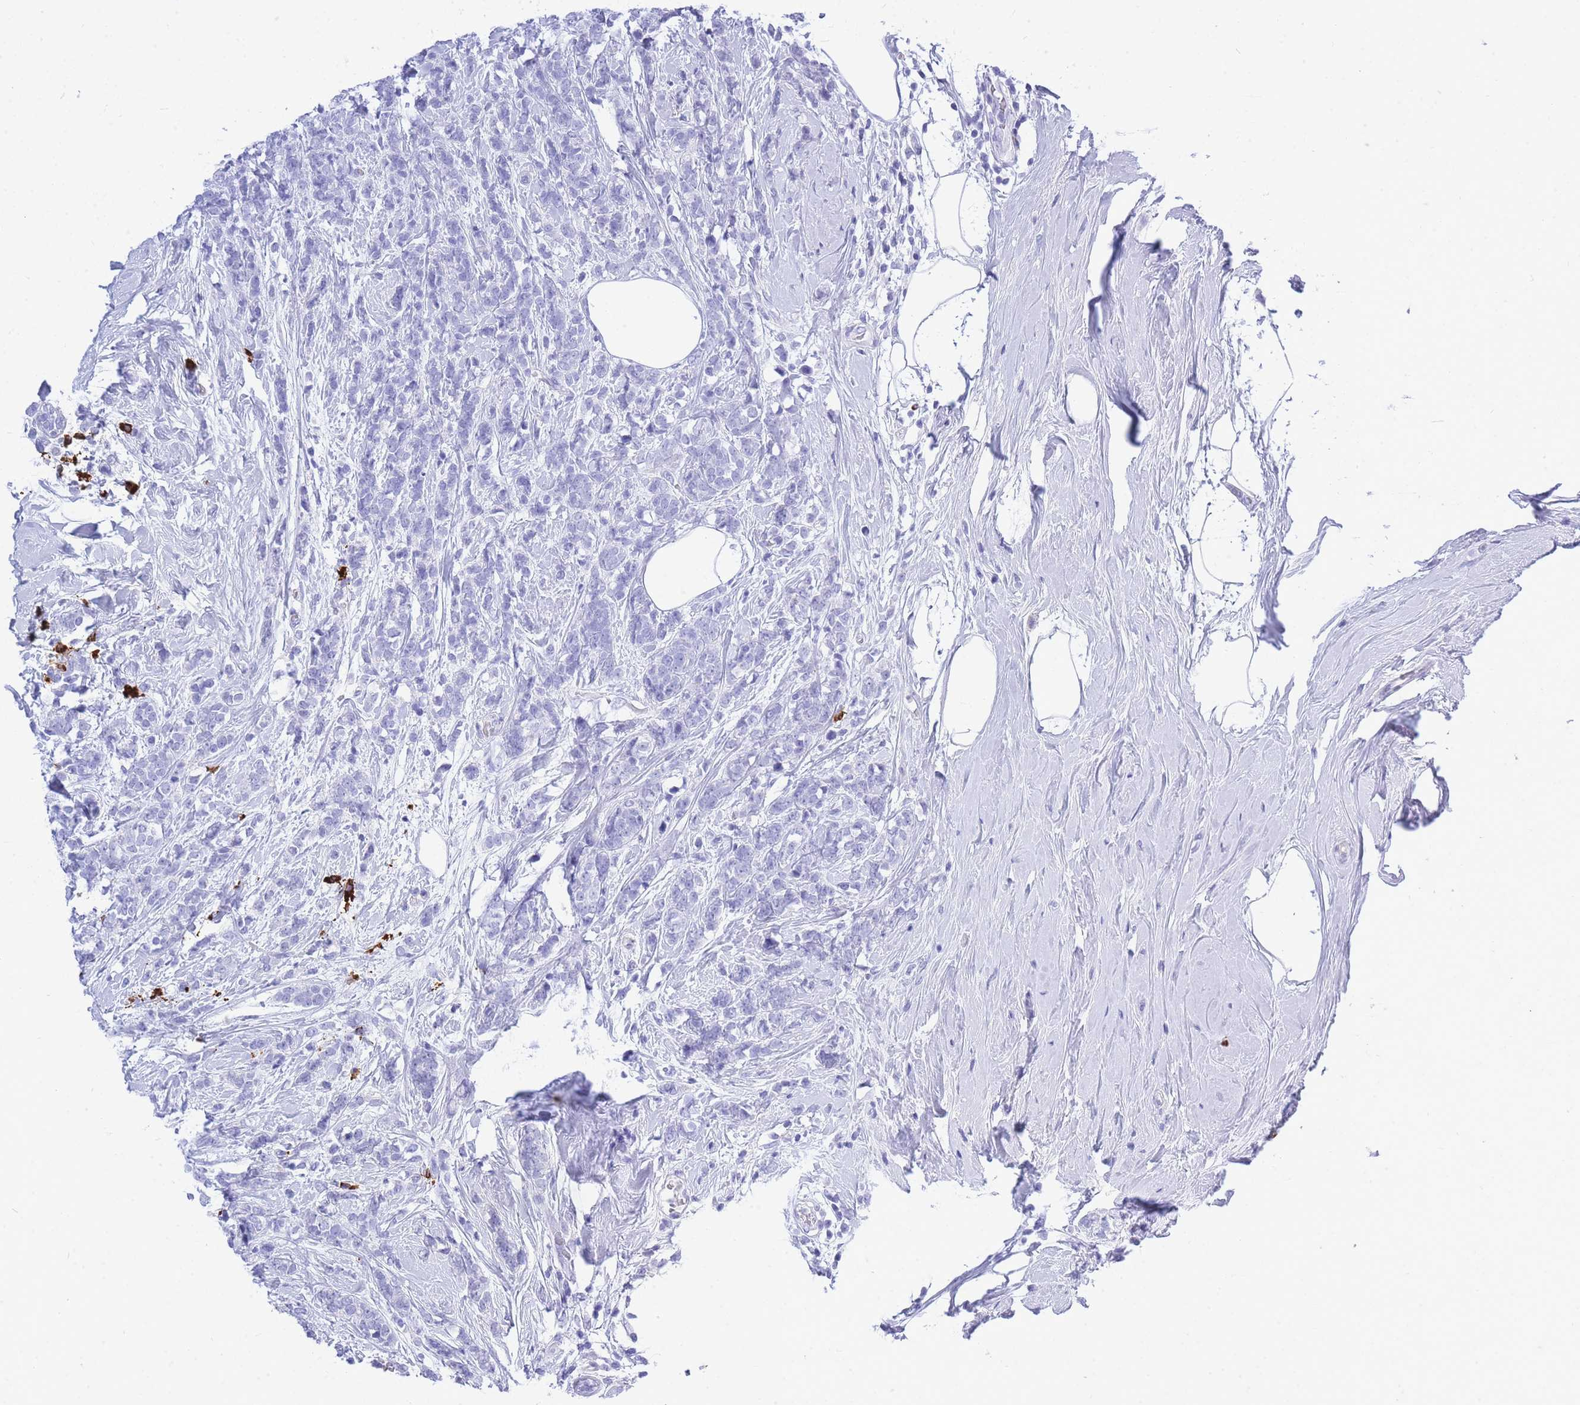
{"staining": {"intensity": "negative", "quantity": "none", "location": "none"}, "tissue": "breast cancer", "cell_type": "Tumor cells", "image_type": "cancer", "snomed": [{"axis": "morphology", "description": "Lobular carcinoma"}, {"axis": "topography", "description": "Breast"}], "caption": "Tumor cells are negative for protein expression in human breast lobular carcinoma.", "gene": "ZFP62", "patient": {"sex": "female", "age": 58}}